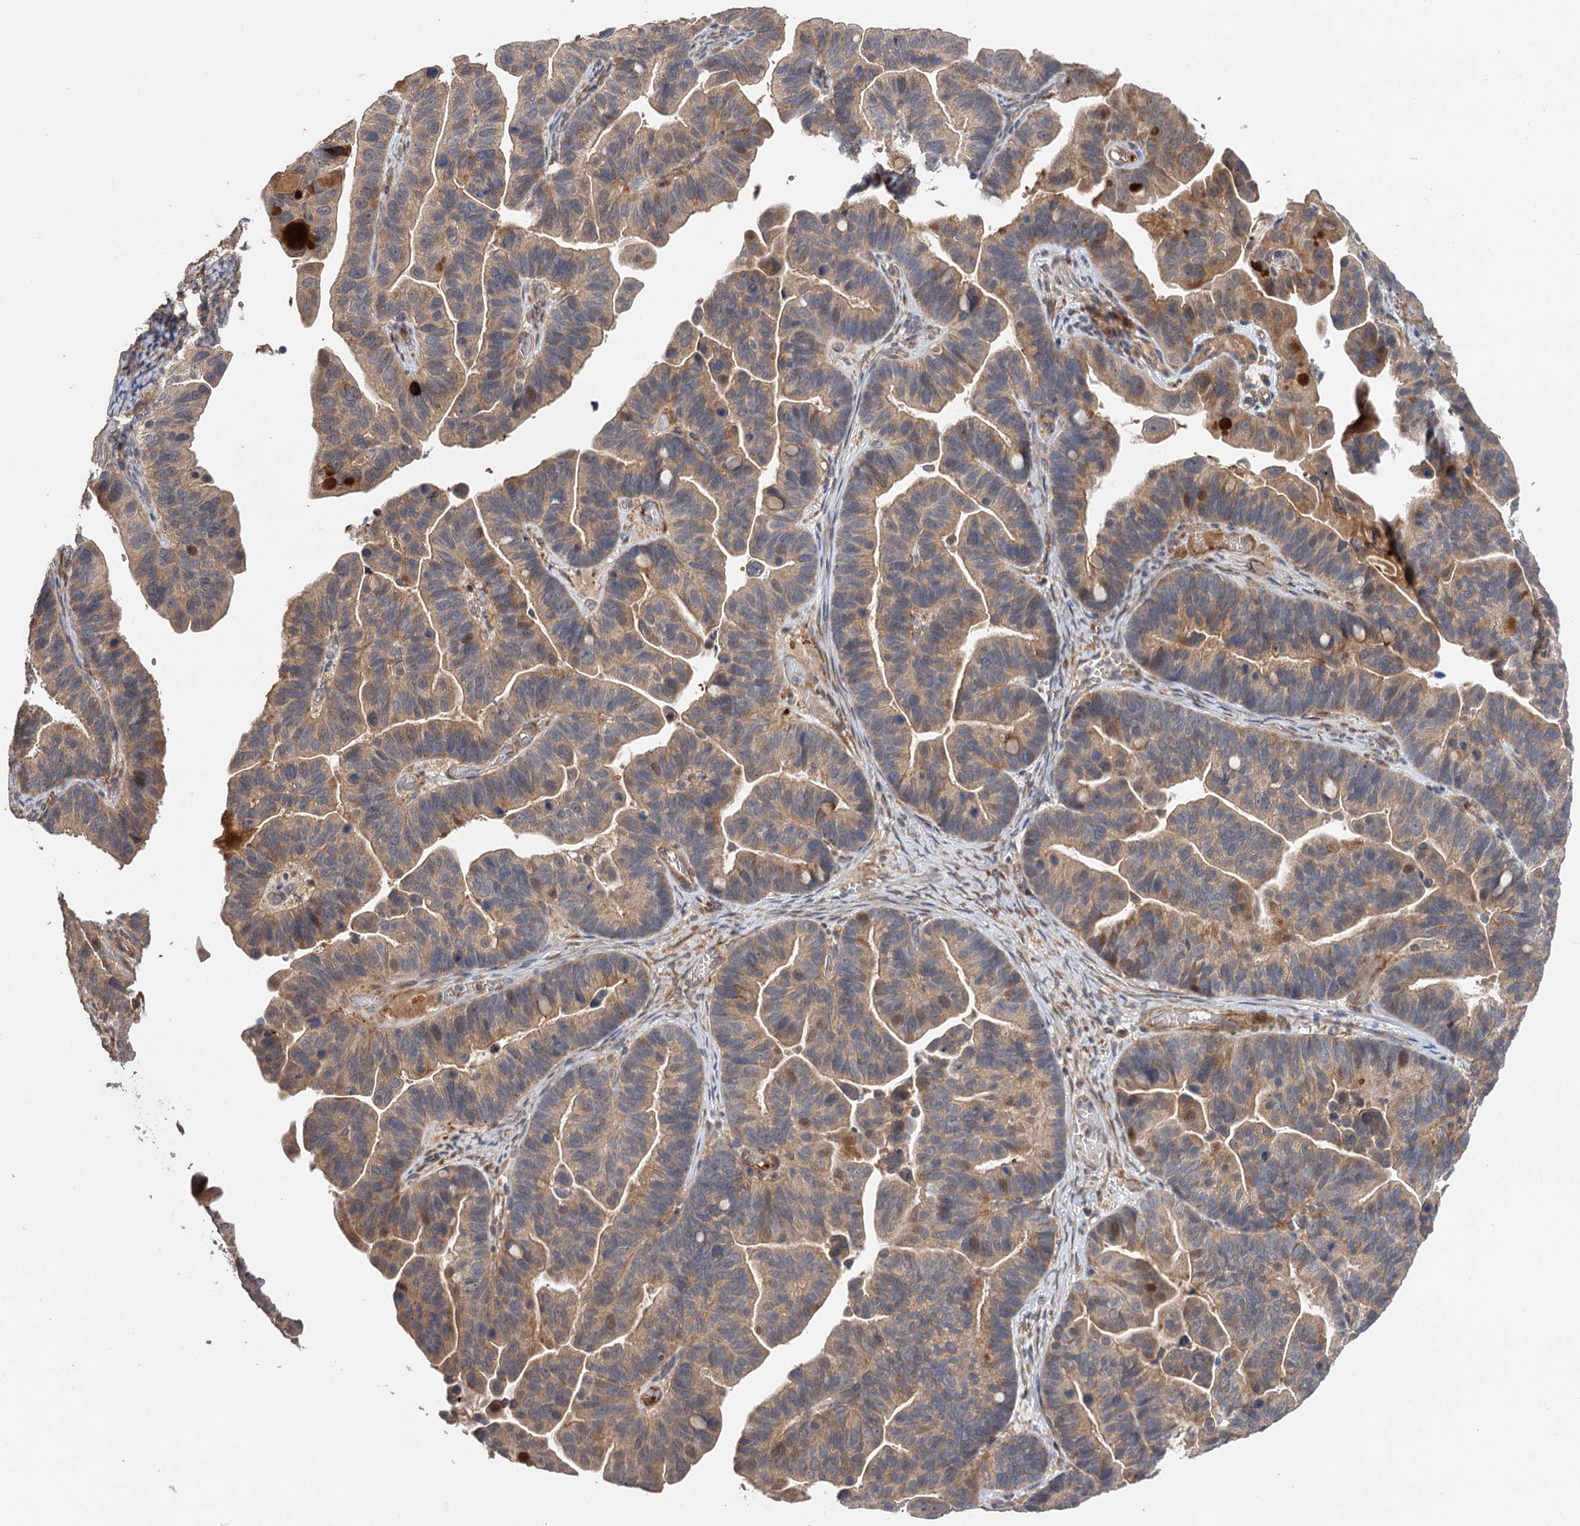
{"staining": {"intensity": "weak", "quantity": ">75%", "location": "cytoplasmic/membranous"}, "tissue": "ovarian cancer", "cell_type": "Tumor cells", "image_type": "cancer", "snomed": [{"axis": "morphology", "description": "Cystadenocarcinoma, serous, NOS"}, {"axis": "topography", "description": "Ovary"}], "caption": "This histopathology image shows serous cystadenocarcinoma (ovarian) stained with immunohistochemistry to label a protein in brown. The cytoplasmic/membranous of tumor cells show weak positivity for the protein. Nuclei are counter-stained blue.", "gene": "FBXW8", "patient": {"sex": "female", "age": 56}}